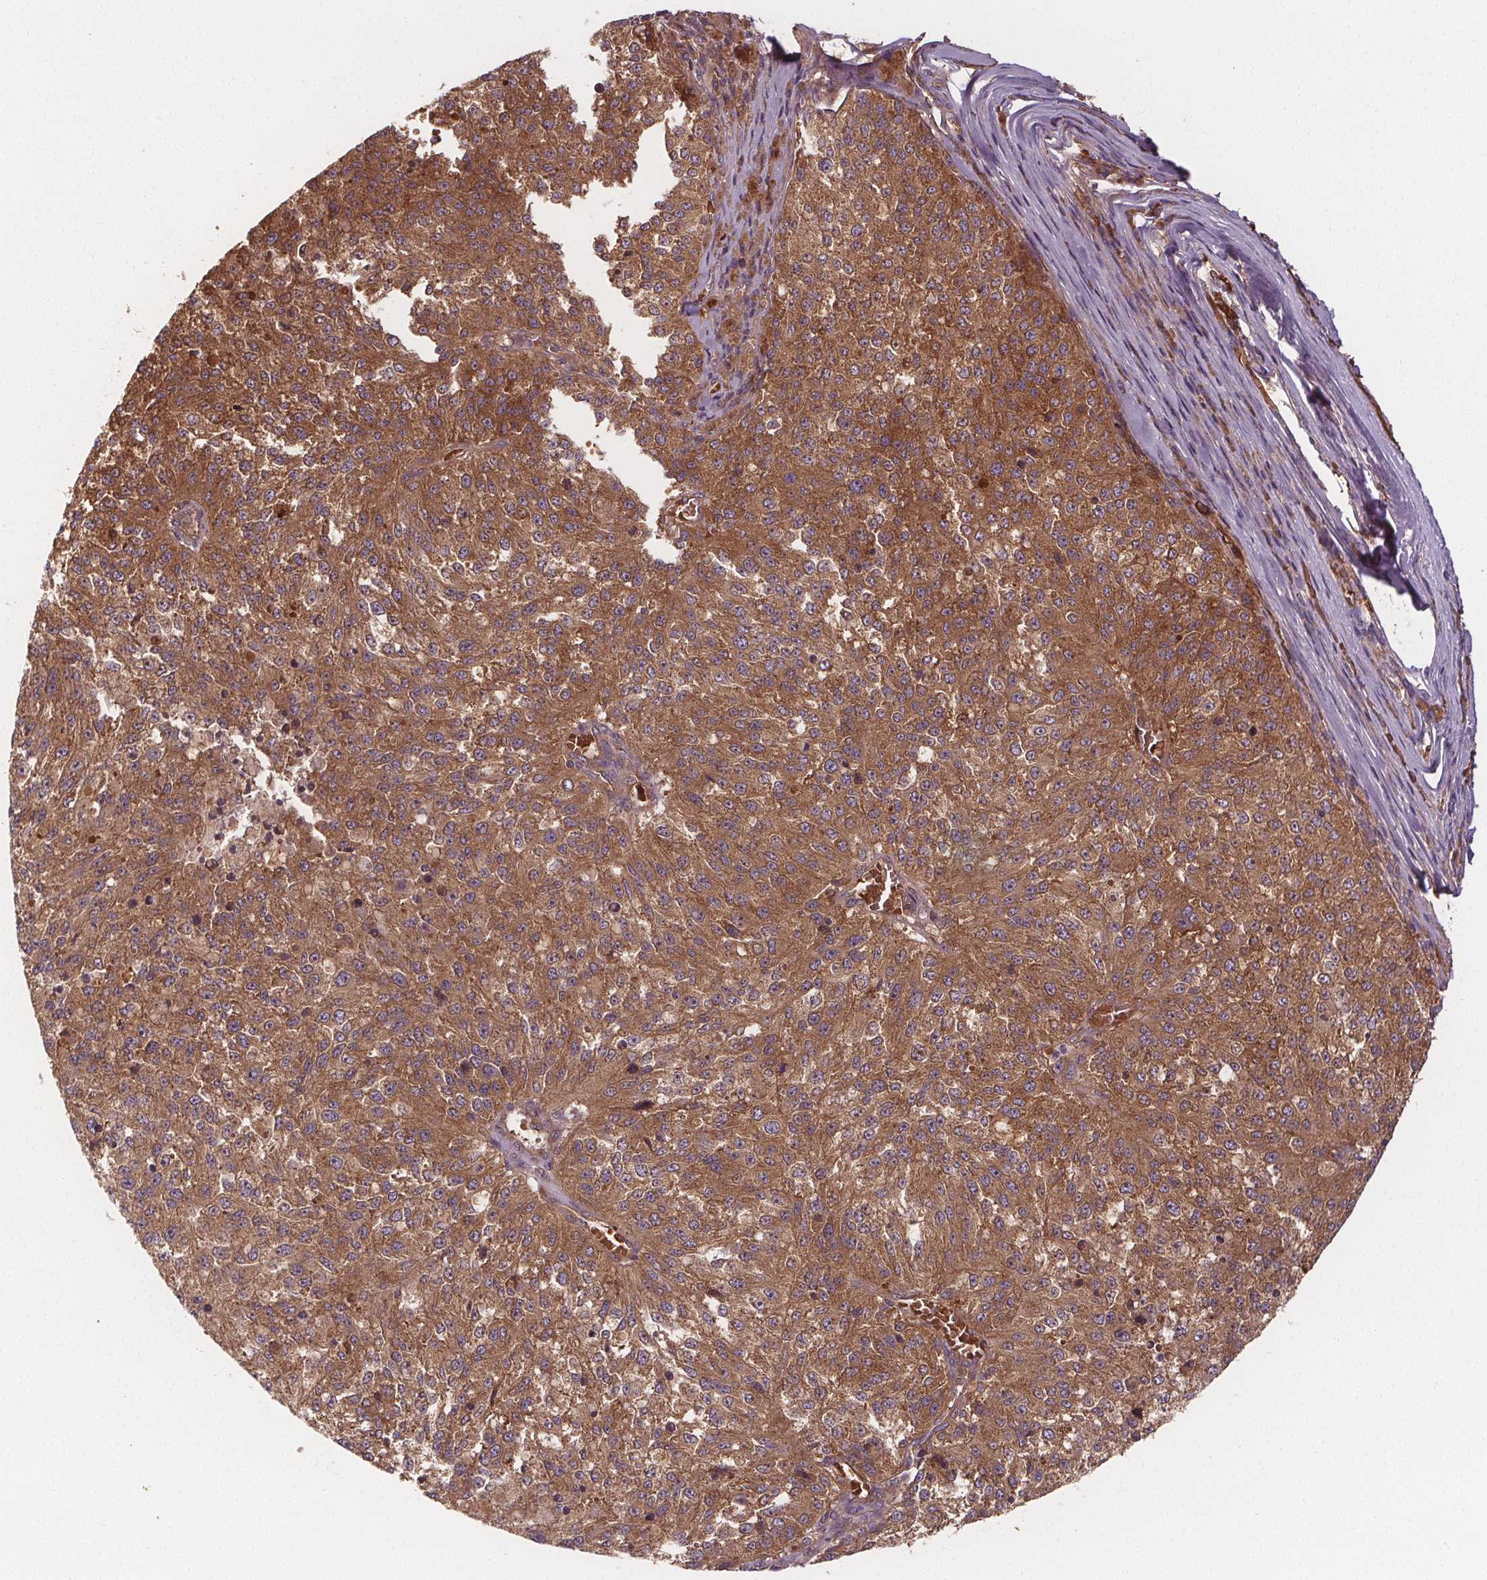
{"staining": {"intensity": "moderate", "quantity": ">75%", "location": "cytoplasmic/membranous"}, "tissue": "melanoma", "cell_type": "Tumor cells", "image_type": "cancer", "snomed": [{"axis": "morphology", "description": "Malignant melanoma, Metastatic site"}, {"axis": "topography", "description": "Lymph node"}], "caption": "About >75% of tumor cells in human malignant melanoma (metastatic site) show moderate cytoplasmic/membranous protein expression as visualized by brown immunohistochemical staining.", "gene": "EIF3D", "patient": {"sex": "female", "age": 64}}